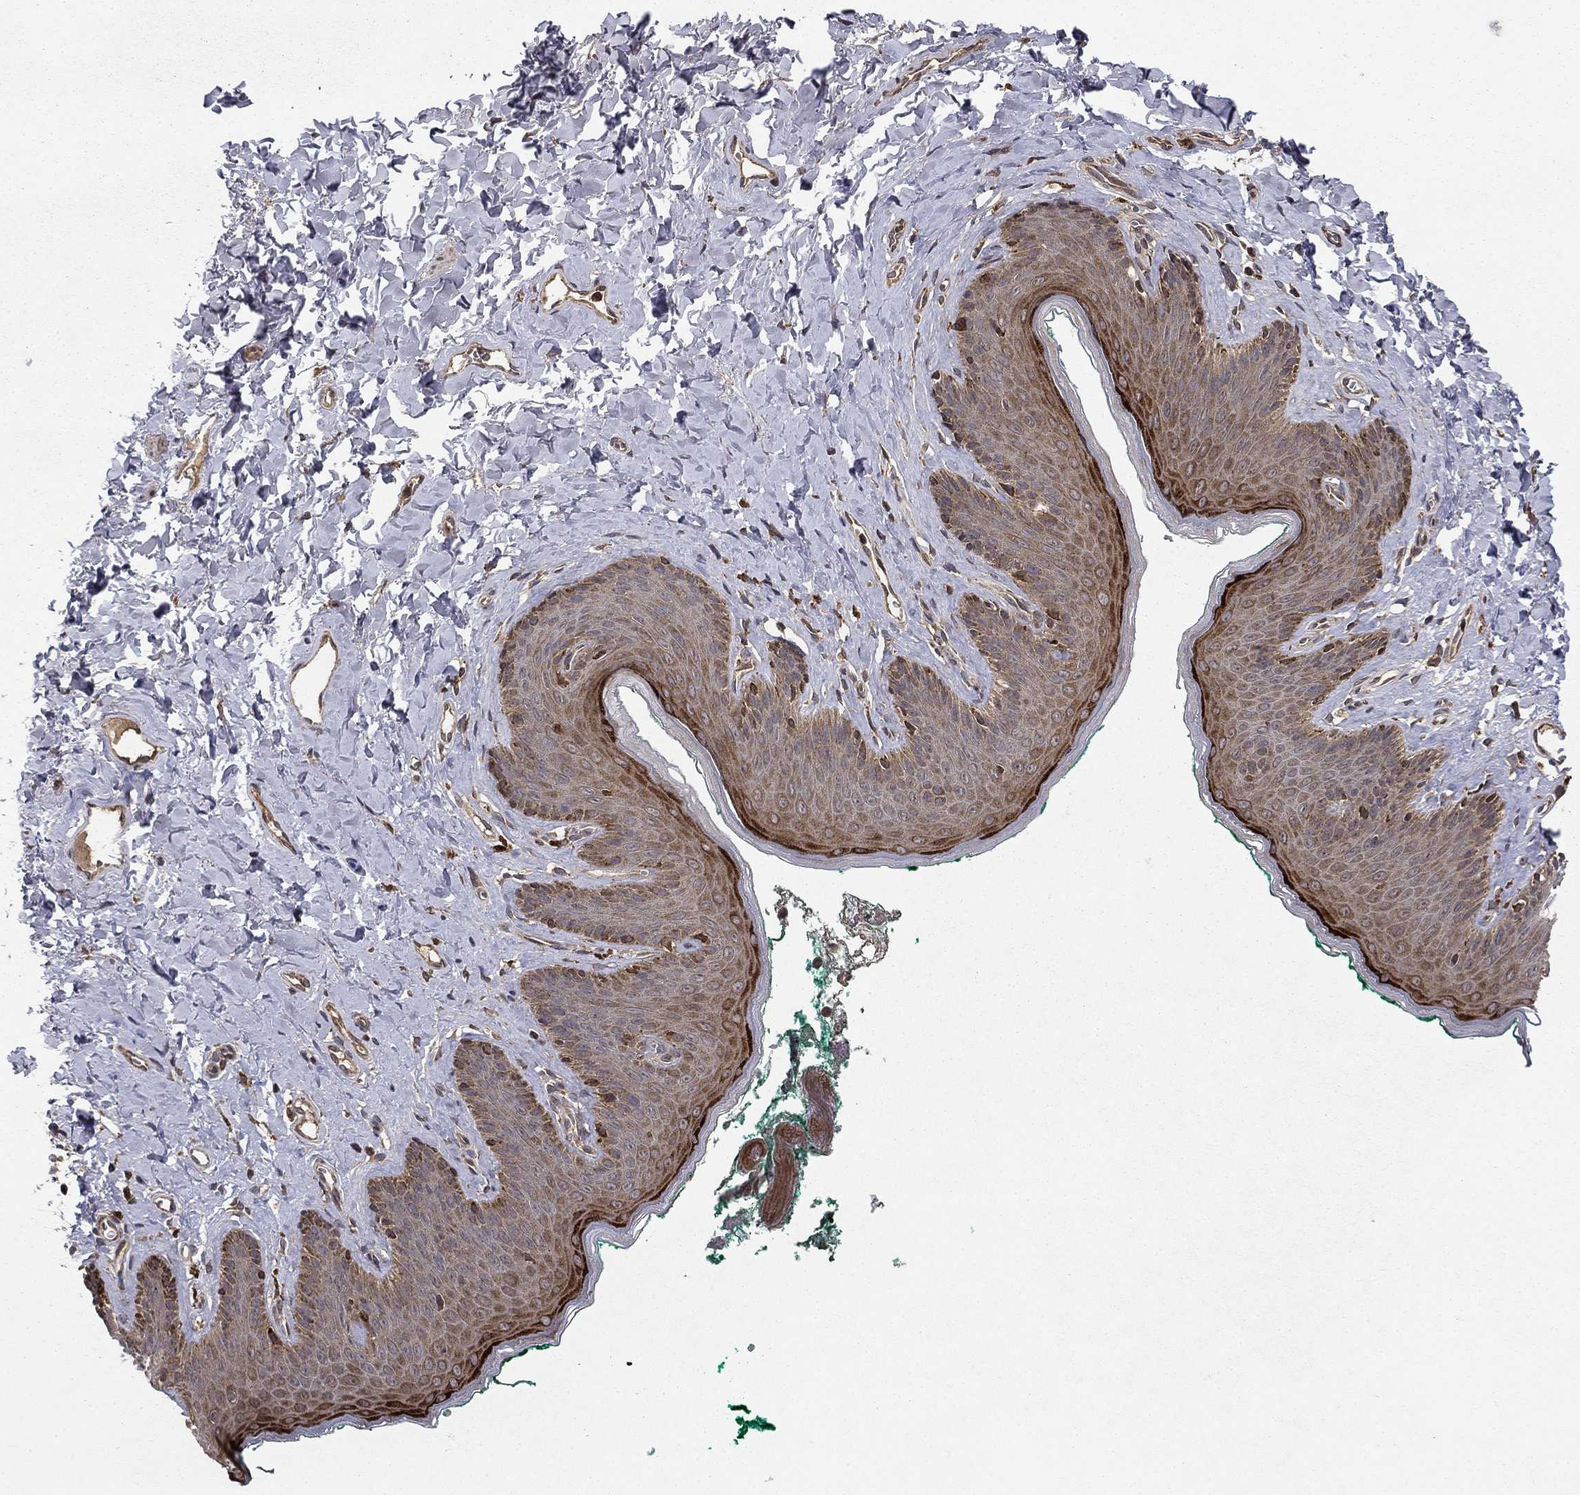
{"staining": {"intensity": "strong", "quantity": "<25%", "location": "cytoplasmic/membranous"}, "tissue": "skin", "cell_type": "Epidermal cells", "image_type": "normal", "snomed": [{"axis": "morphology", "description": "Normal tissue, NOS"}, {"axis": "topography", "description": "Vulva"}], "caption": "Strong cytoplasmic/membranous positivity is present in approximately <25% of epidermal cells in benign skin.", "gene": "BABAM2", "patient": {"sex": "female", "age": 66}}